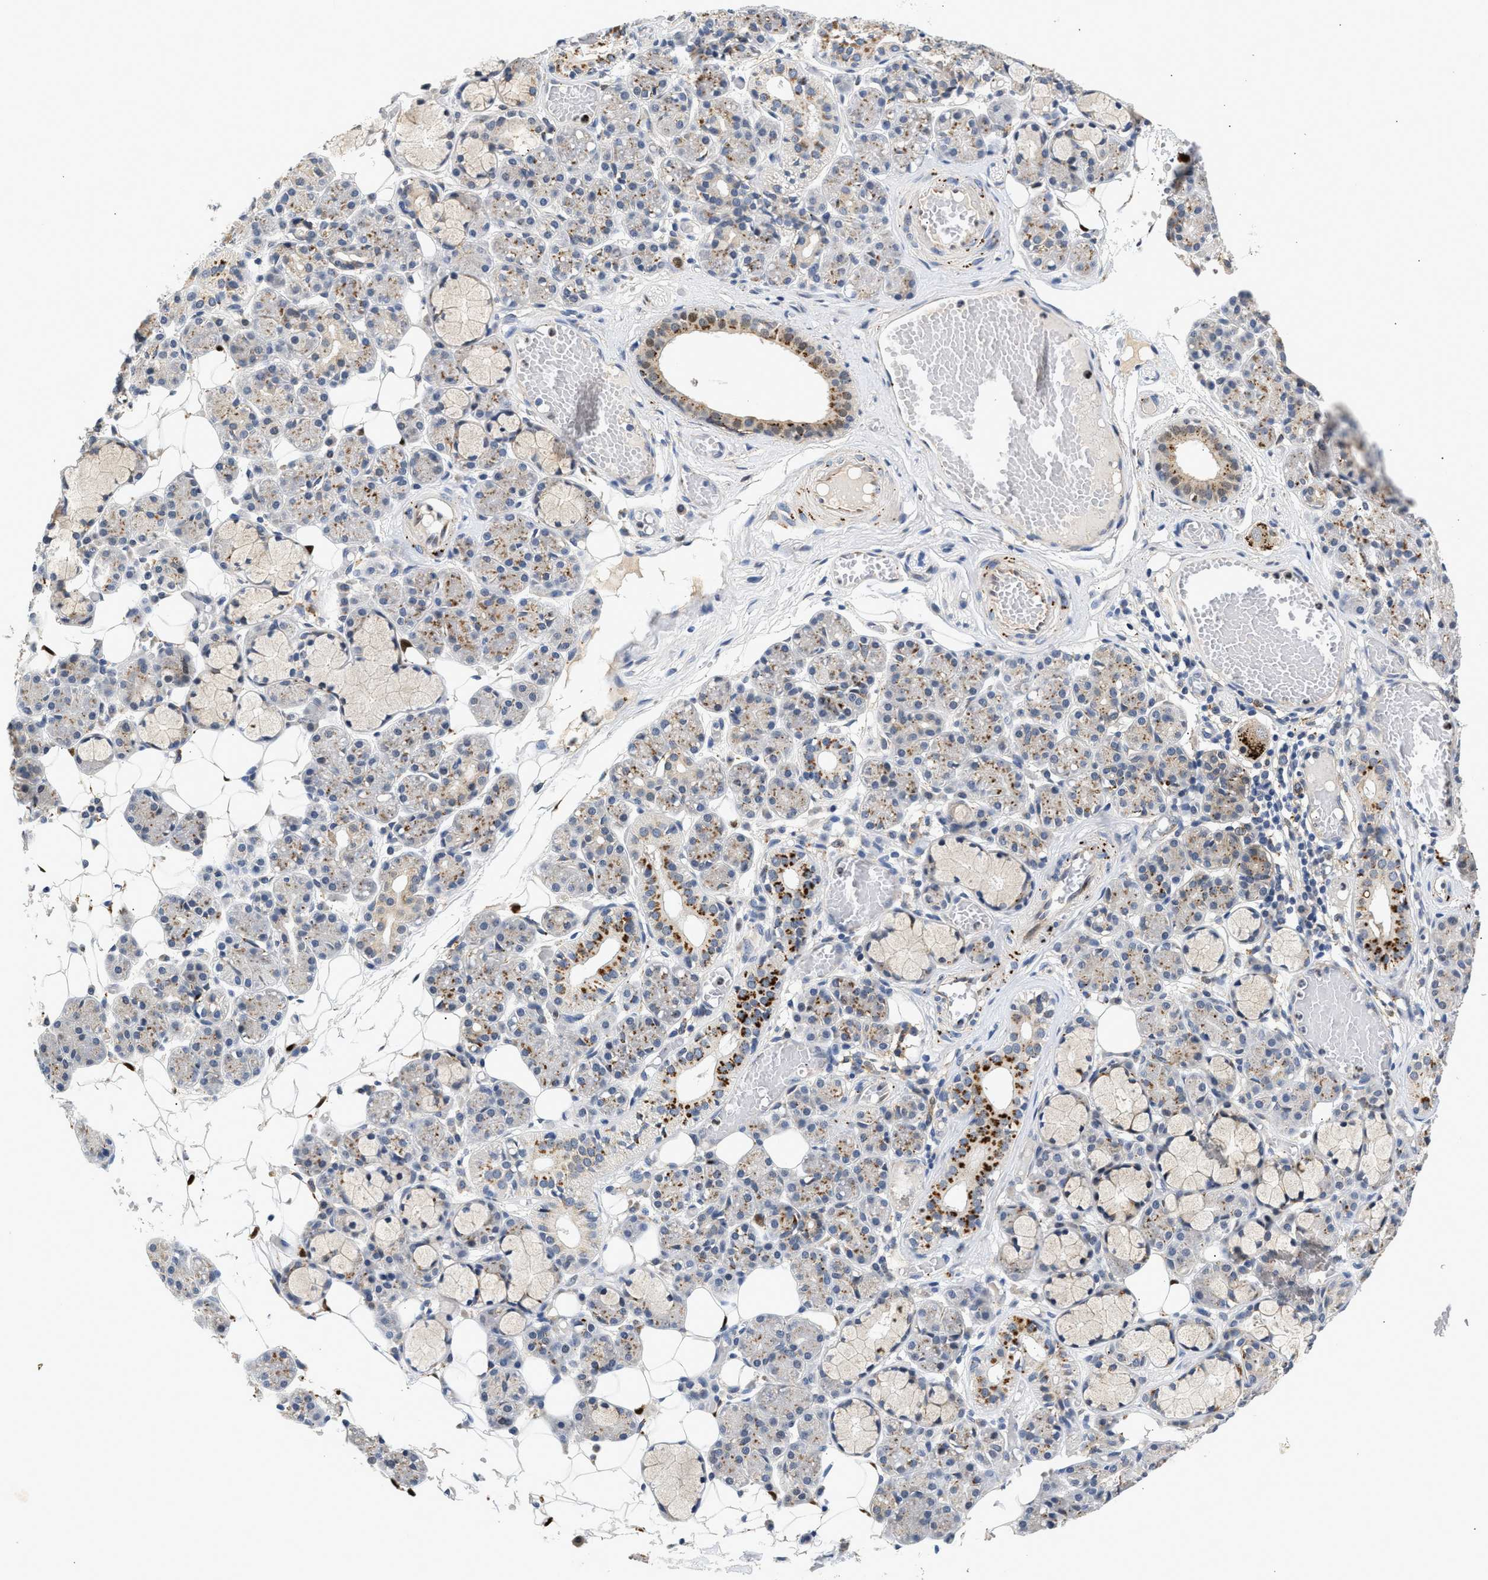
{"staining": {"intensity": "strong", "quantity": "<25%", "location": "cytoplasmic/membranous"}, "tissue": "salivary gland", "cell_type": "Glandular cells", "image_type": "normal", "snomed": [{"axis": "morphology", "description": "Normal tissue, NOS"}, {"axis": "topography", "description": "Salivary gland"}], "caption": "A photomicrograph showing strong cytoplasmic/membranous staining in approximately <25% of glandular cells in benign salivary gland, as visualized by brown immunohistochemical staining.", "gene": "PPM1L", "patient": {"sex": "male", "age": 63}}